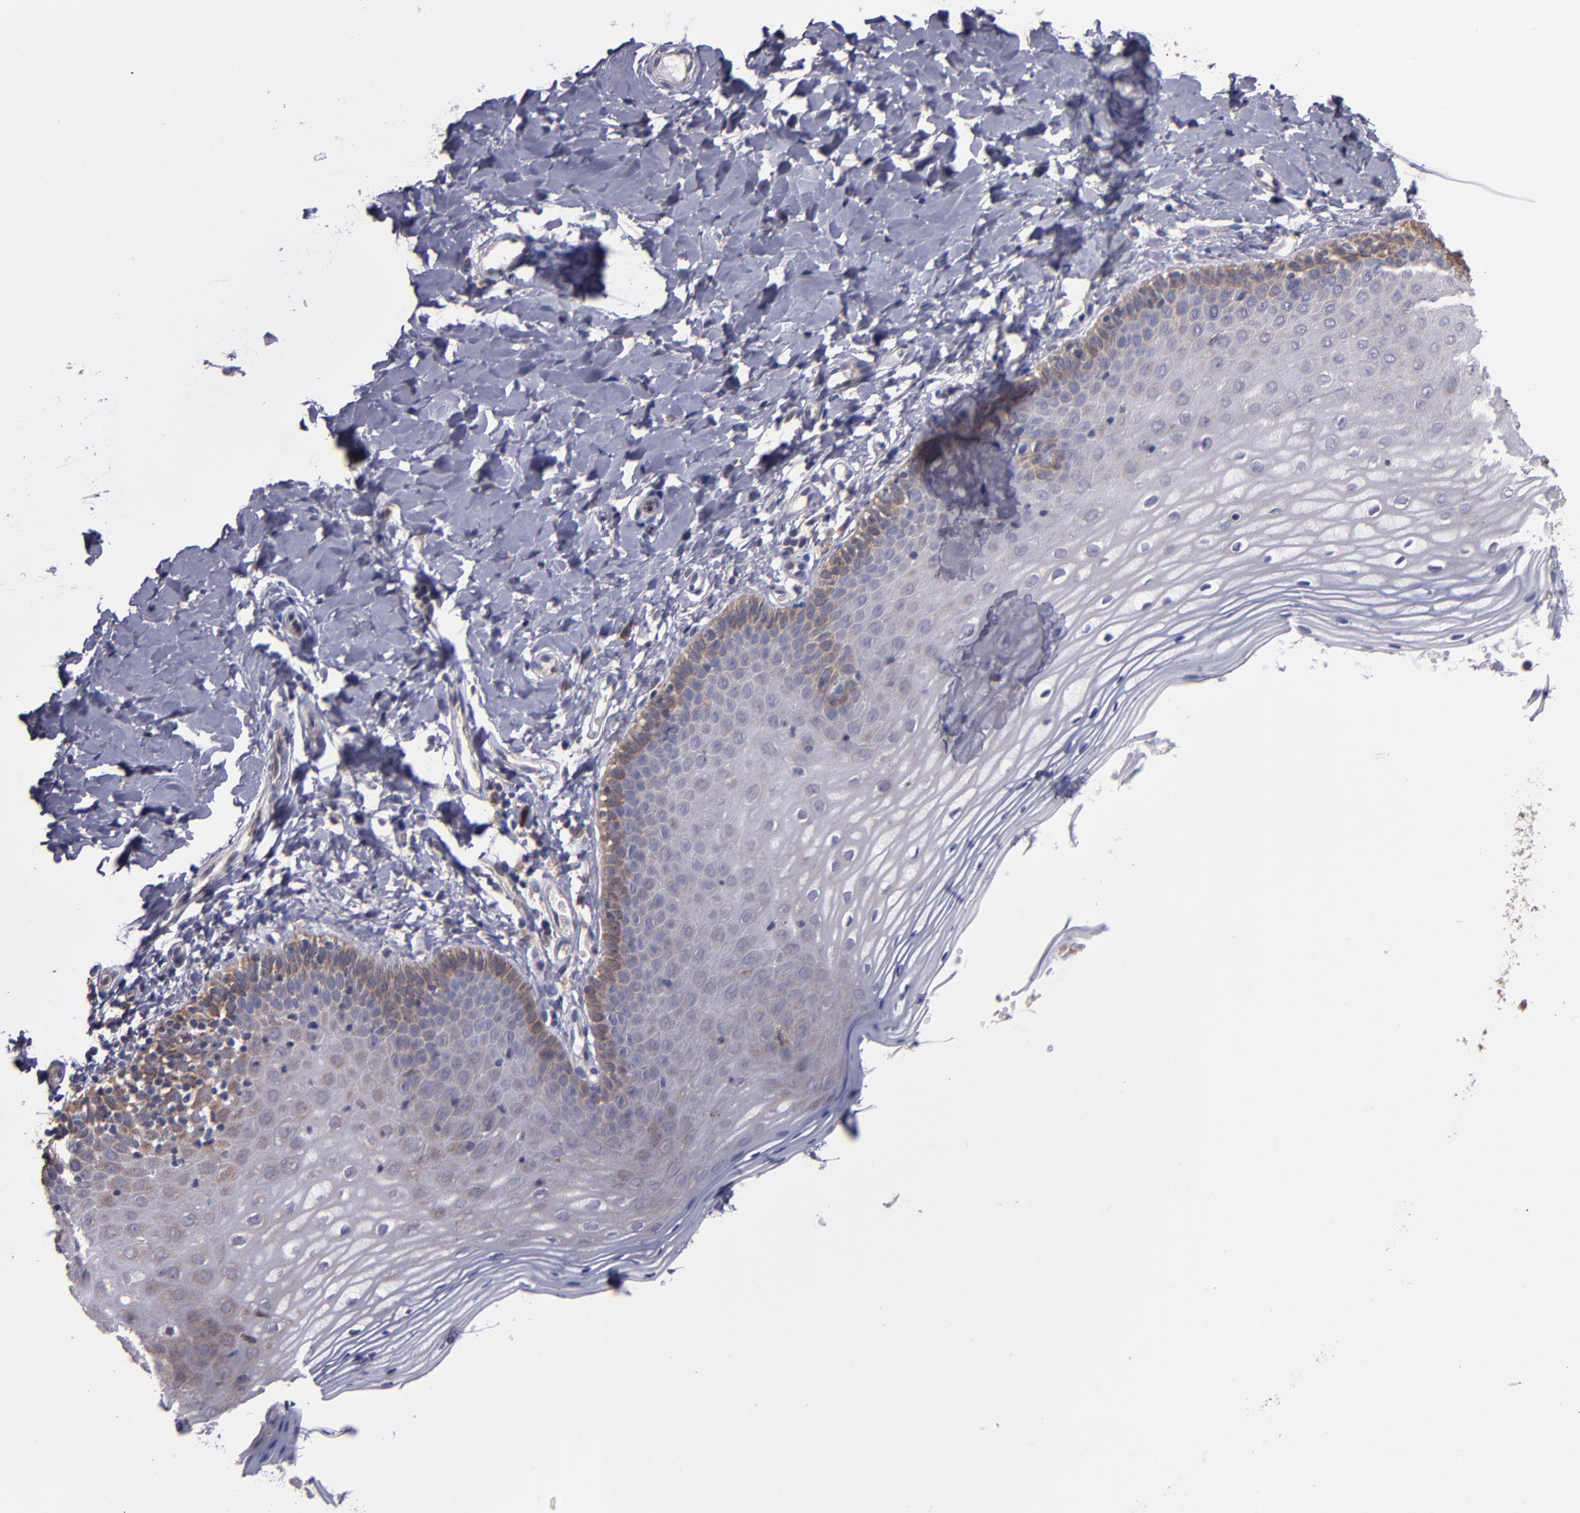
{"staining": {"intensity": "moderate", "quantity": "<25%", "location": "cytoplasmic/membranous"}, "tissue": "vagina", "cell_type": "Squamous epithelial cells", "image_type": "normal", "snomed": [{"axis": "morphology", "description": "Normal tissue, NOS"}, {"axis": "topography", "description": "Vagina"}], "caption": "High-power microscopy captured an IHC histopathology image of benign vagina, revealing moderate cytoplasmic/membranous staining in about <25% of squamous epithelial cells. The staining was performed using DAB to visualize the protein expression in brown, while the nuclei were stained in blue with hematoxylin (Magnification: 20x).", "gene": "IFIH1", "patient": {"sex": "female", "age": 55}}